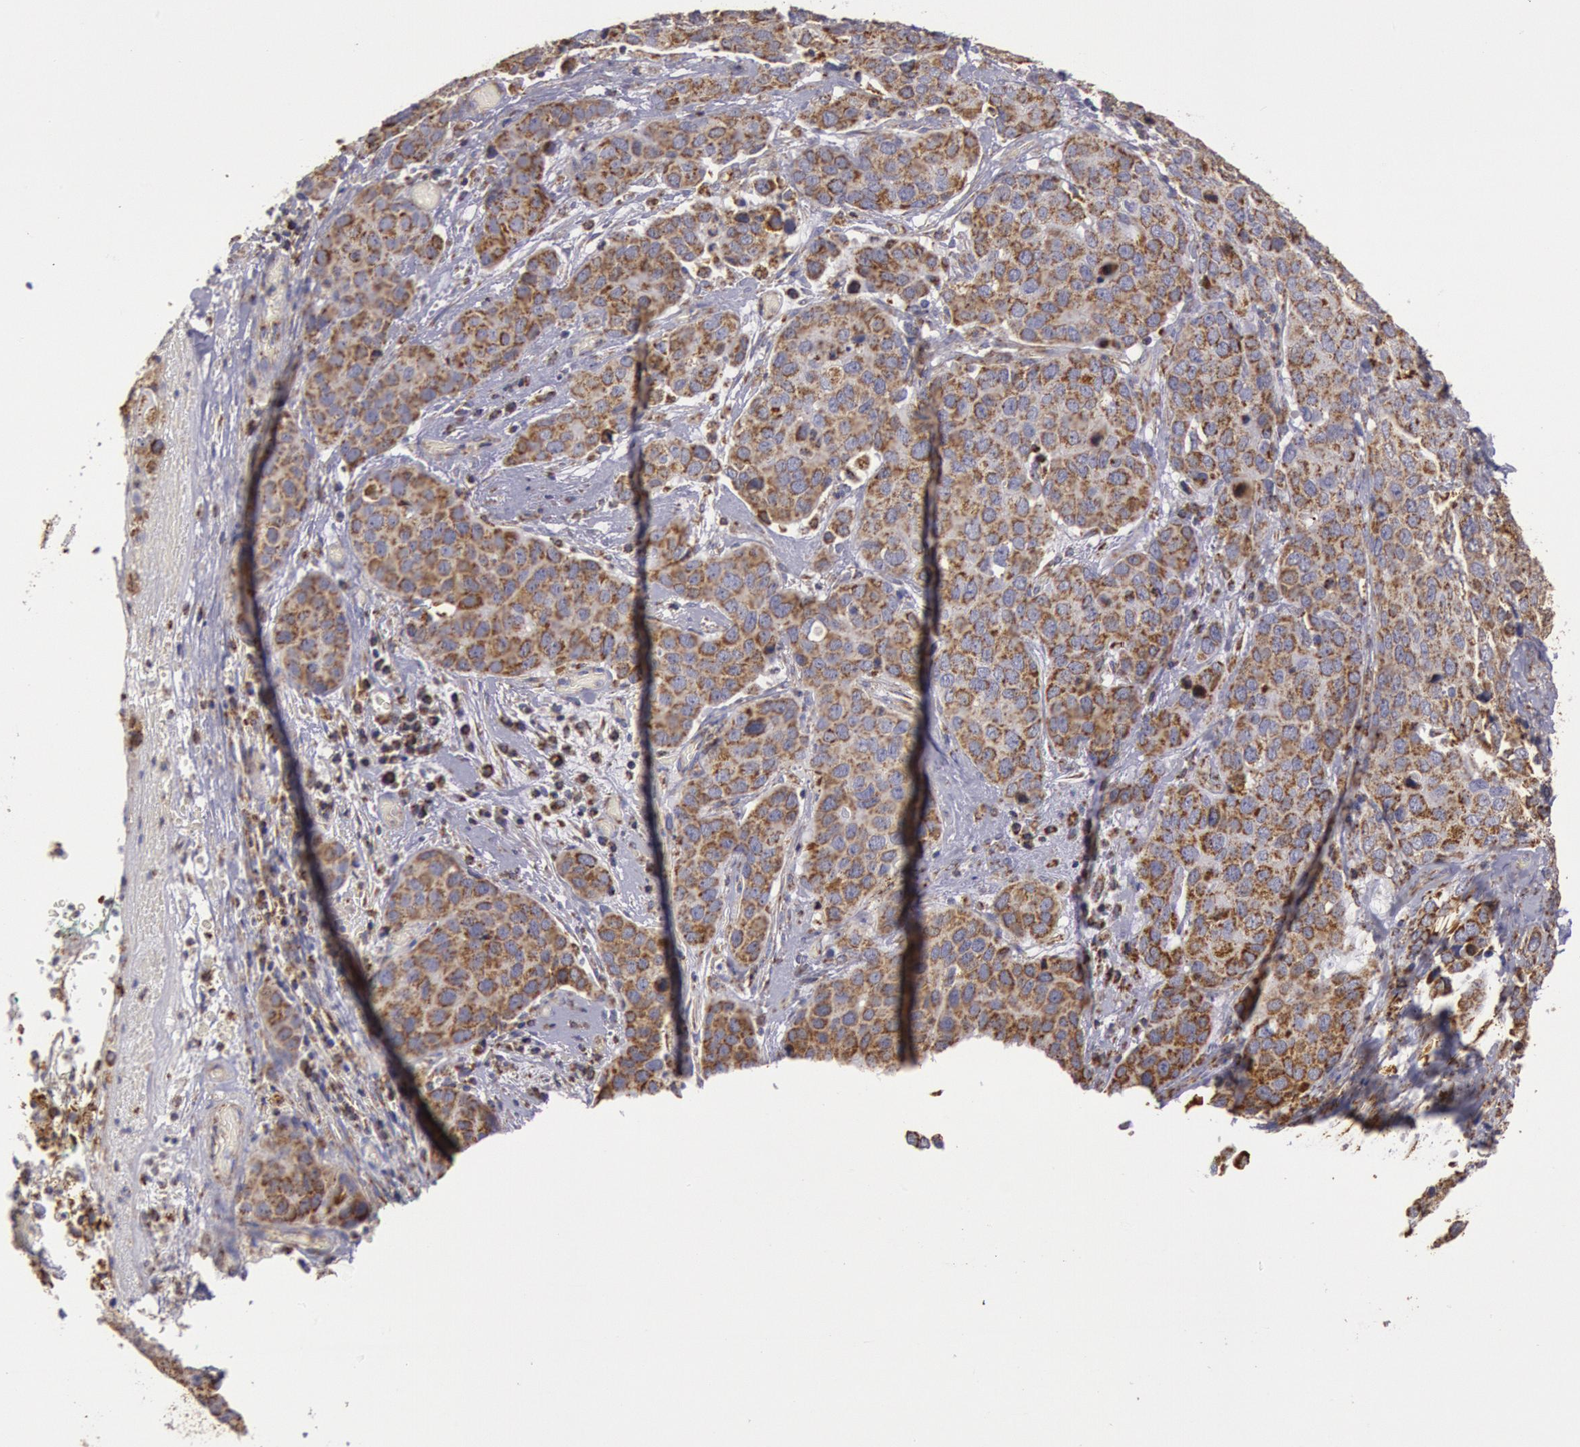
{"staining": {"intensity": "strong", "quantity": ">75%", "location": "cytoplasmic/membranous"}, "tissue": "cervical cancer", "cell_type": "Tumor cells", "image_type": "cancer", "snomed": [{"axis": "morphology", "description": "Squamous cell carcinoma, NOS"}, {"axis": "topography", "description": "Cervix"}], "caption": "Tumor cells demonstrate strong cytoplasmic/membranous staining in about >75% of cells in cervical squamous cell carcinoma.", "gene": "CYC1", "patient": {"sex": "female", "age": 54}}